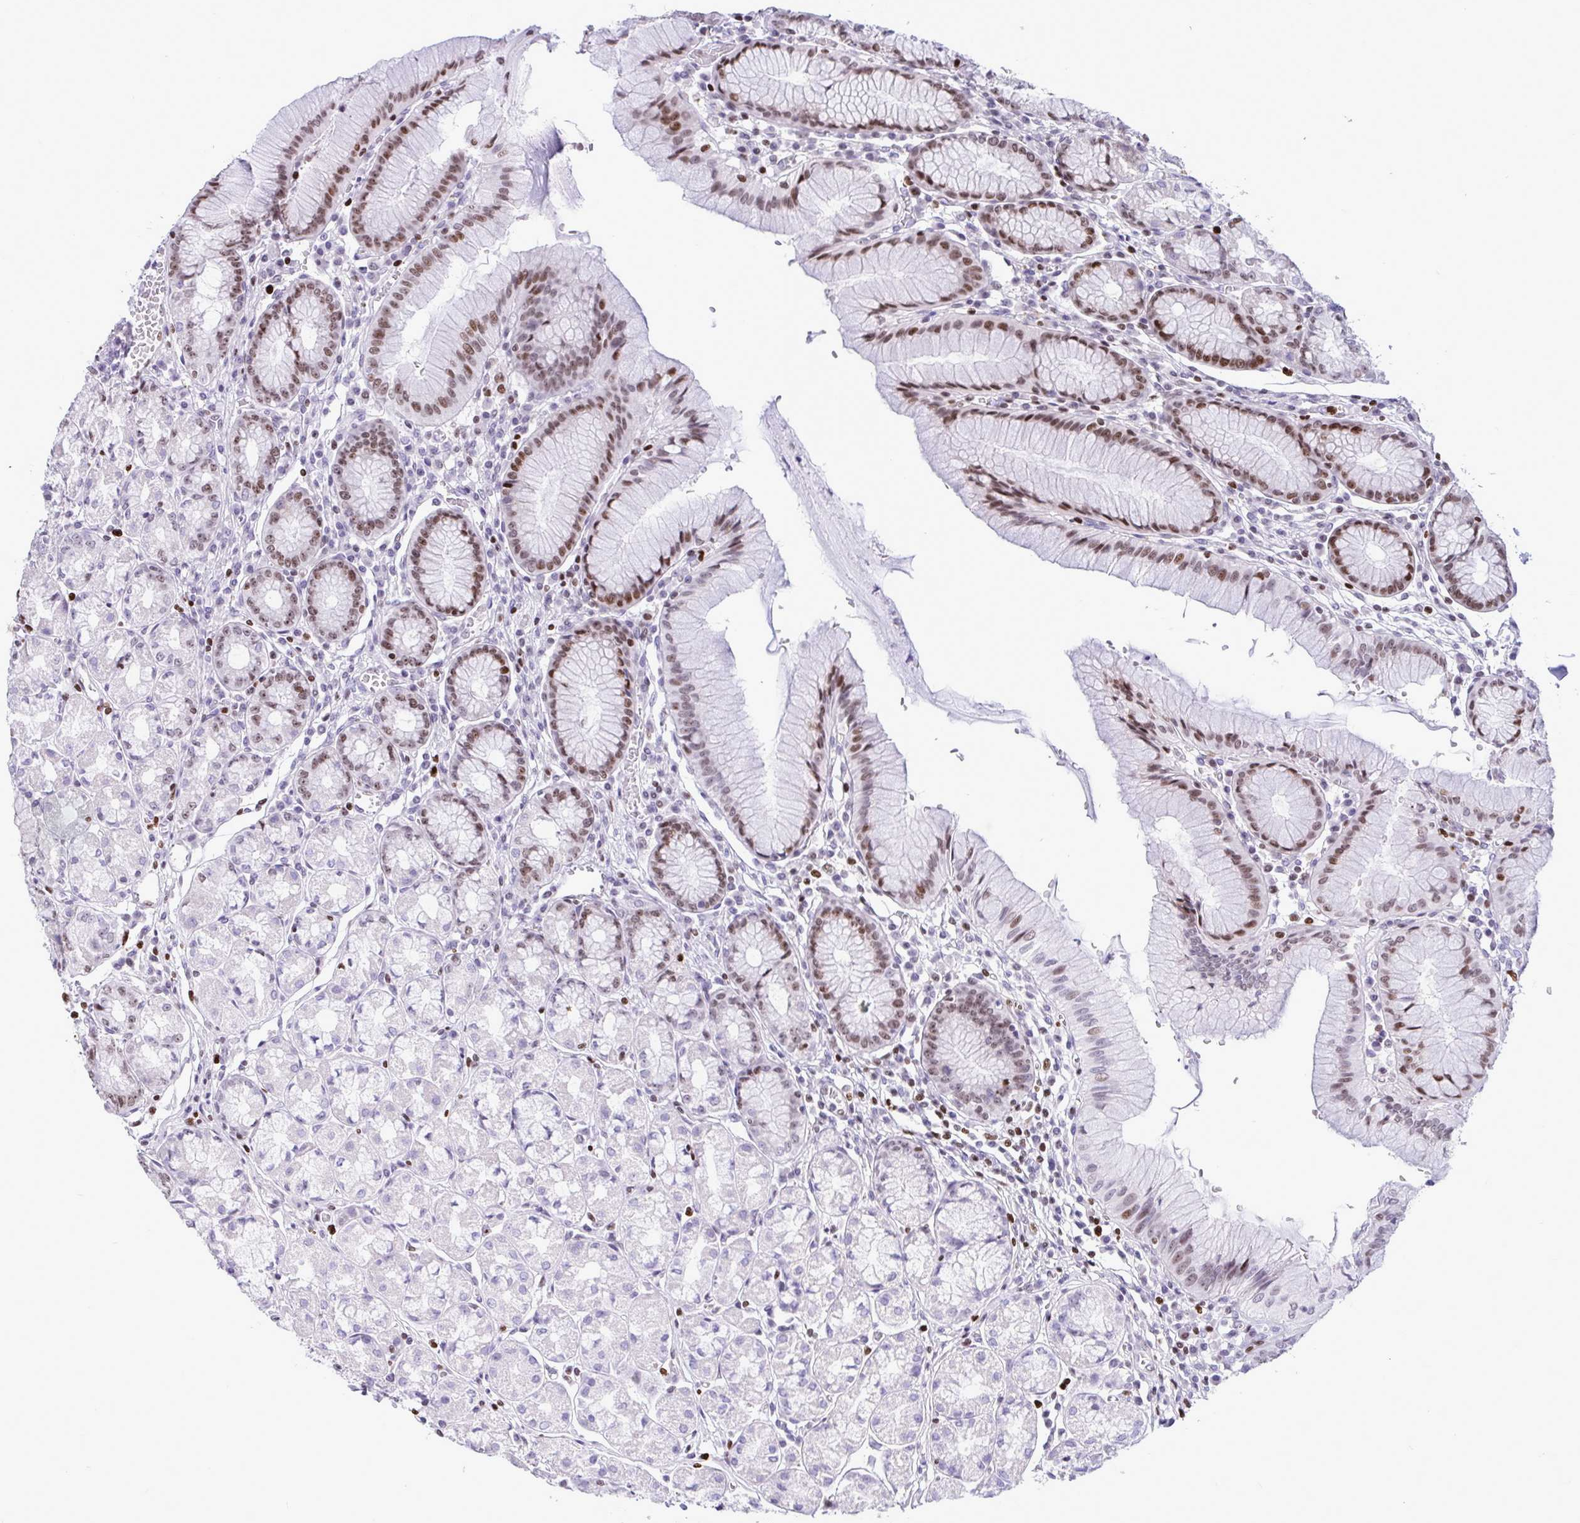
{"staining": {"intensity": "moderate", "quantity": "25%-75%", "location": "nuclear"}, "tissue": "stomach", "cell_type": "Glandular cells", "image_type": "normal", "snomed": [{"axis": "morphology", "description": "Normal tissue, NOS"}, {"axis": "topography", "description": "Stomach"}], "caption": "This is an image of IHC staining of unremarkable stomach, which shows moderate expression in the nuclear of glandular cells.", "gene": "HMGB2", "patient": {"sex": "male", "age": 55}}